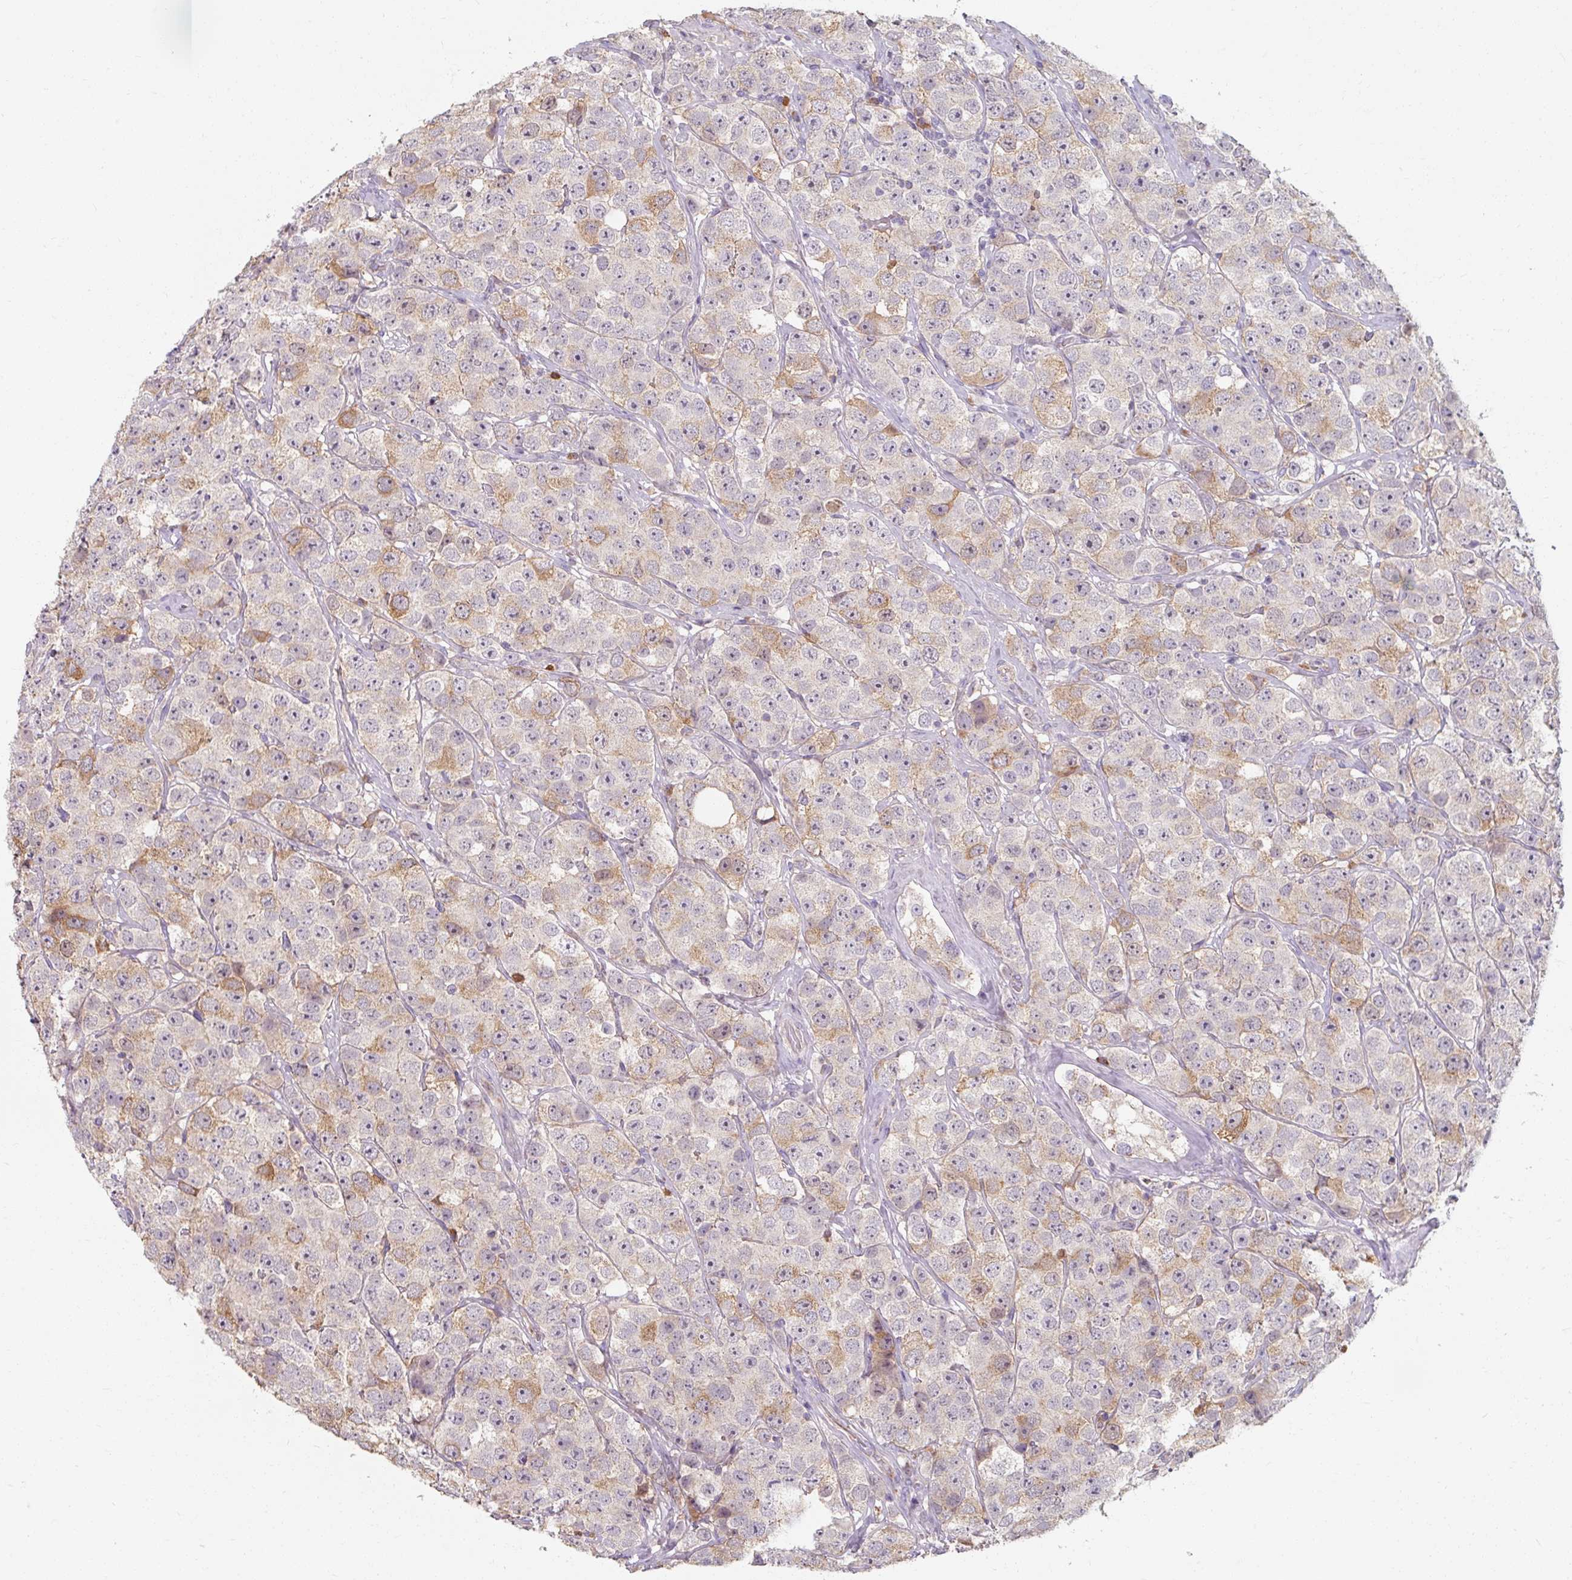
{"staining": {"intensity": "moderate", "quantity": "<25%", "location": "cytoplasmic/membranous"}, "tissue": "testis cancer", "cell_type": "Tumor cells", "image_type": "cancer", "snomed": [{"axis": "morphology", "description": "Seminoma, NOS"}, {"axis": "topography", "description": "Testis"}], "caption": "Moderate cytoplasmic/membranous protein expression is seen in about <25% of tumor cells in testis seminoma.", "gene": "TSEN54", "patient": {"sex": "male", "age": 28}}